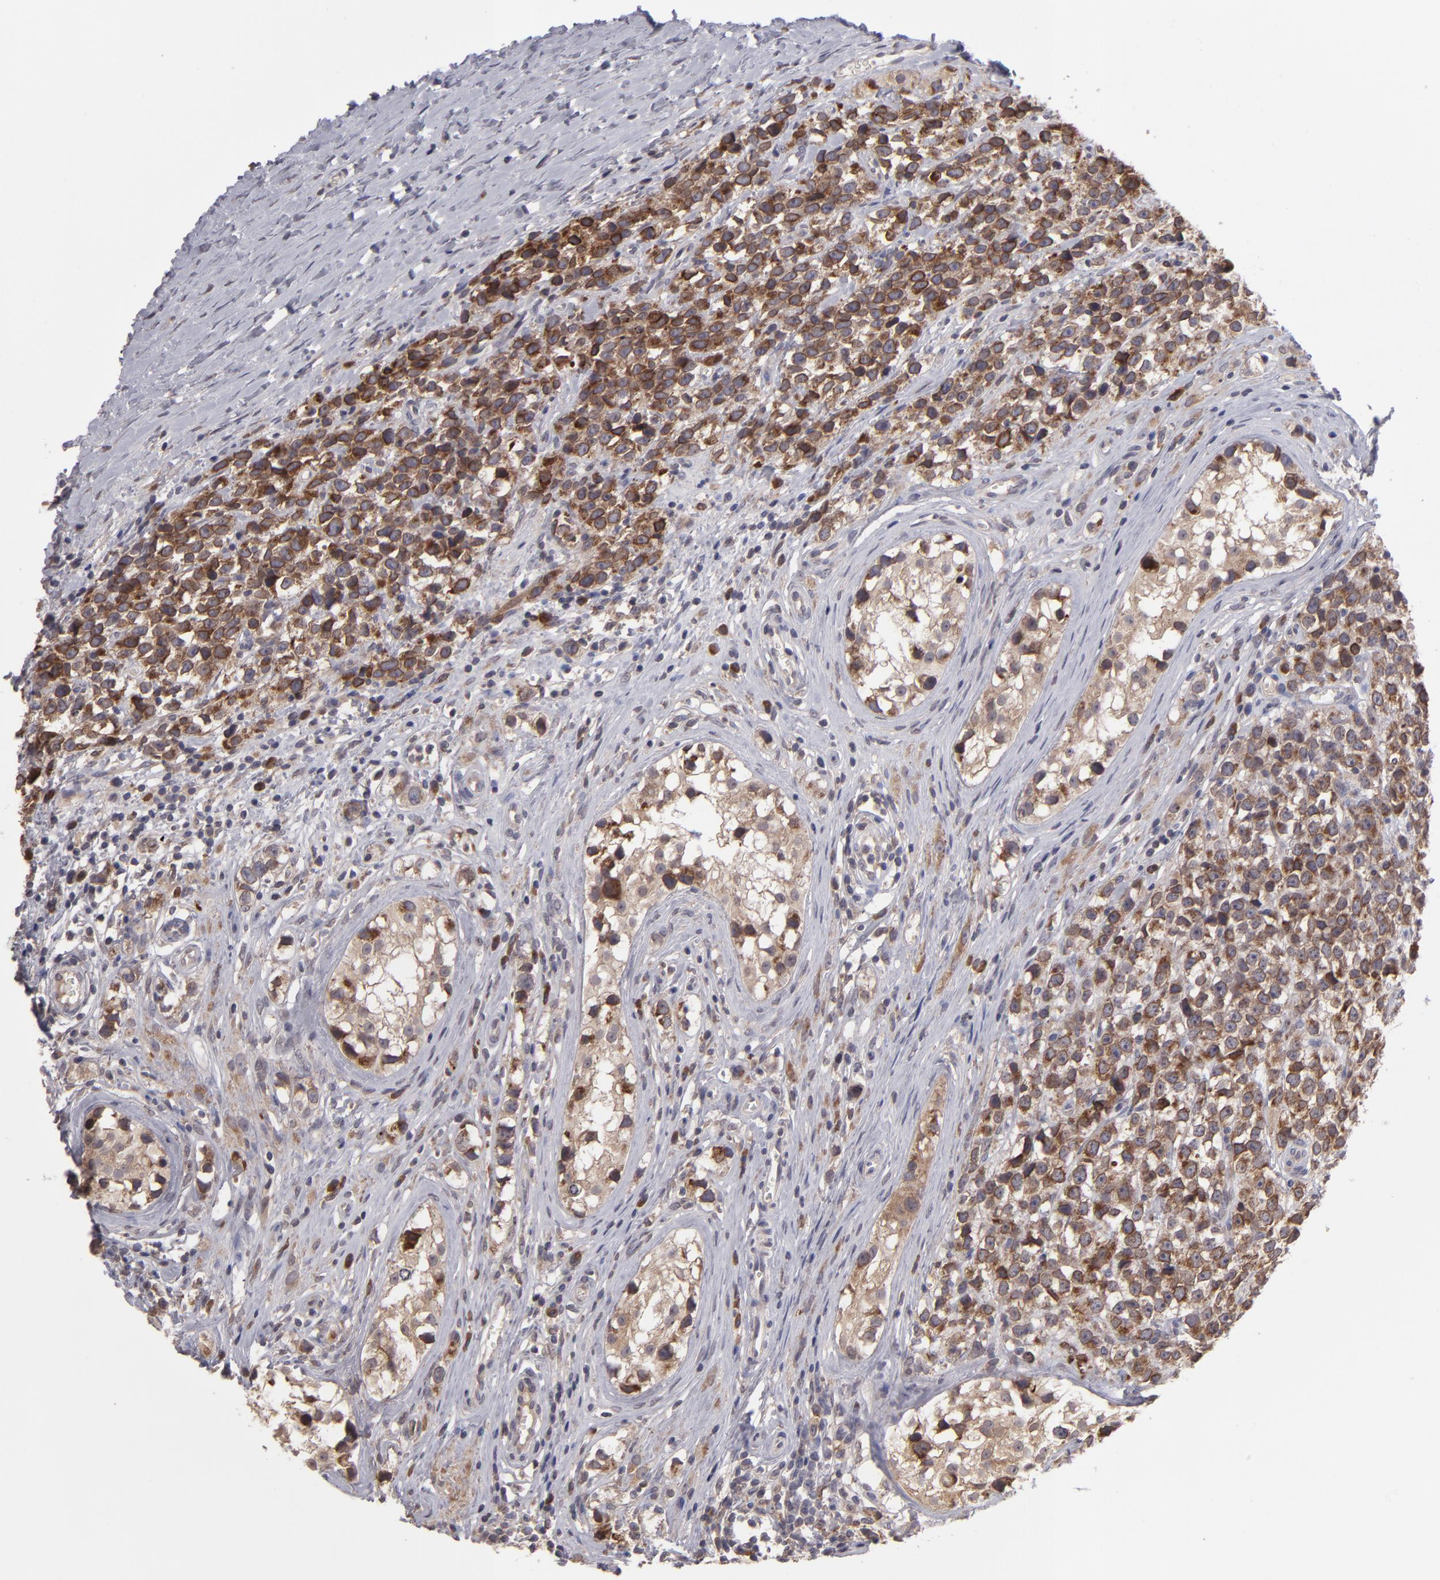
{"staining": {"intensity": "strong", "quantity": ">75%", "location": "cytoplasmic/membranous"}, "tissue": "testis cancer", "cell_type": "Tumor cells", "image_type": "cancer", "snomed": [{"axis": "morphology", "description": "Seminoma, NOS"}, {"axis": "topography", "description": "Testis"}], "caption": "Brown immunohistochemical staining in human testis cancer (seminoma) displays strong cytoplasmic/membranous positivity in approximately >75% of tumor cells.", "gene": "IL12A", "patient": {"sex": "male", "age": 25}}